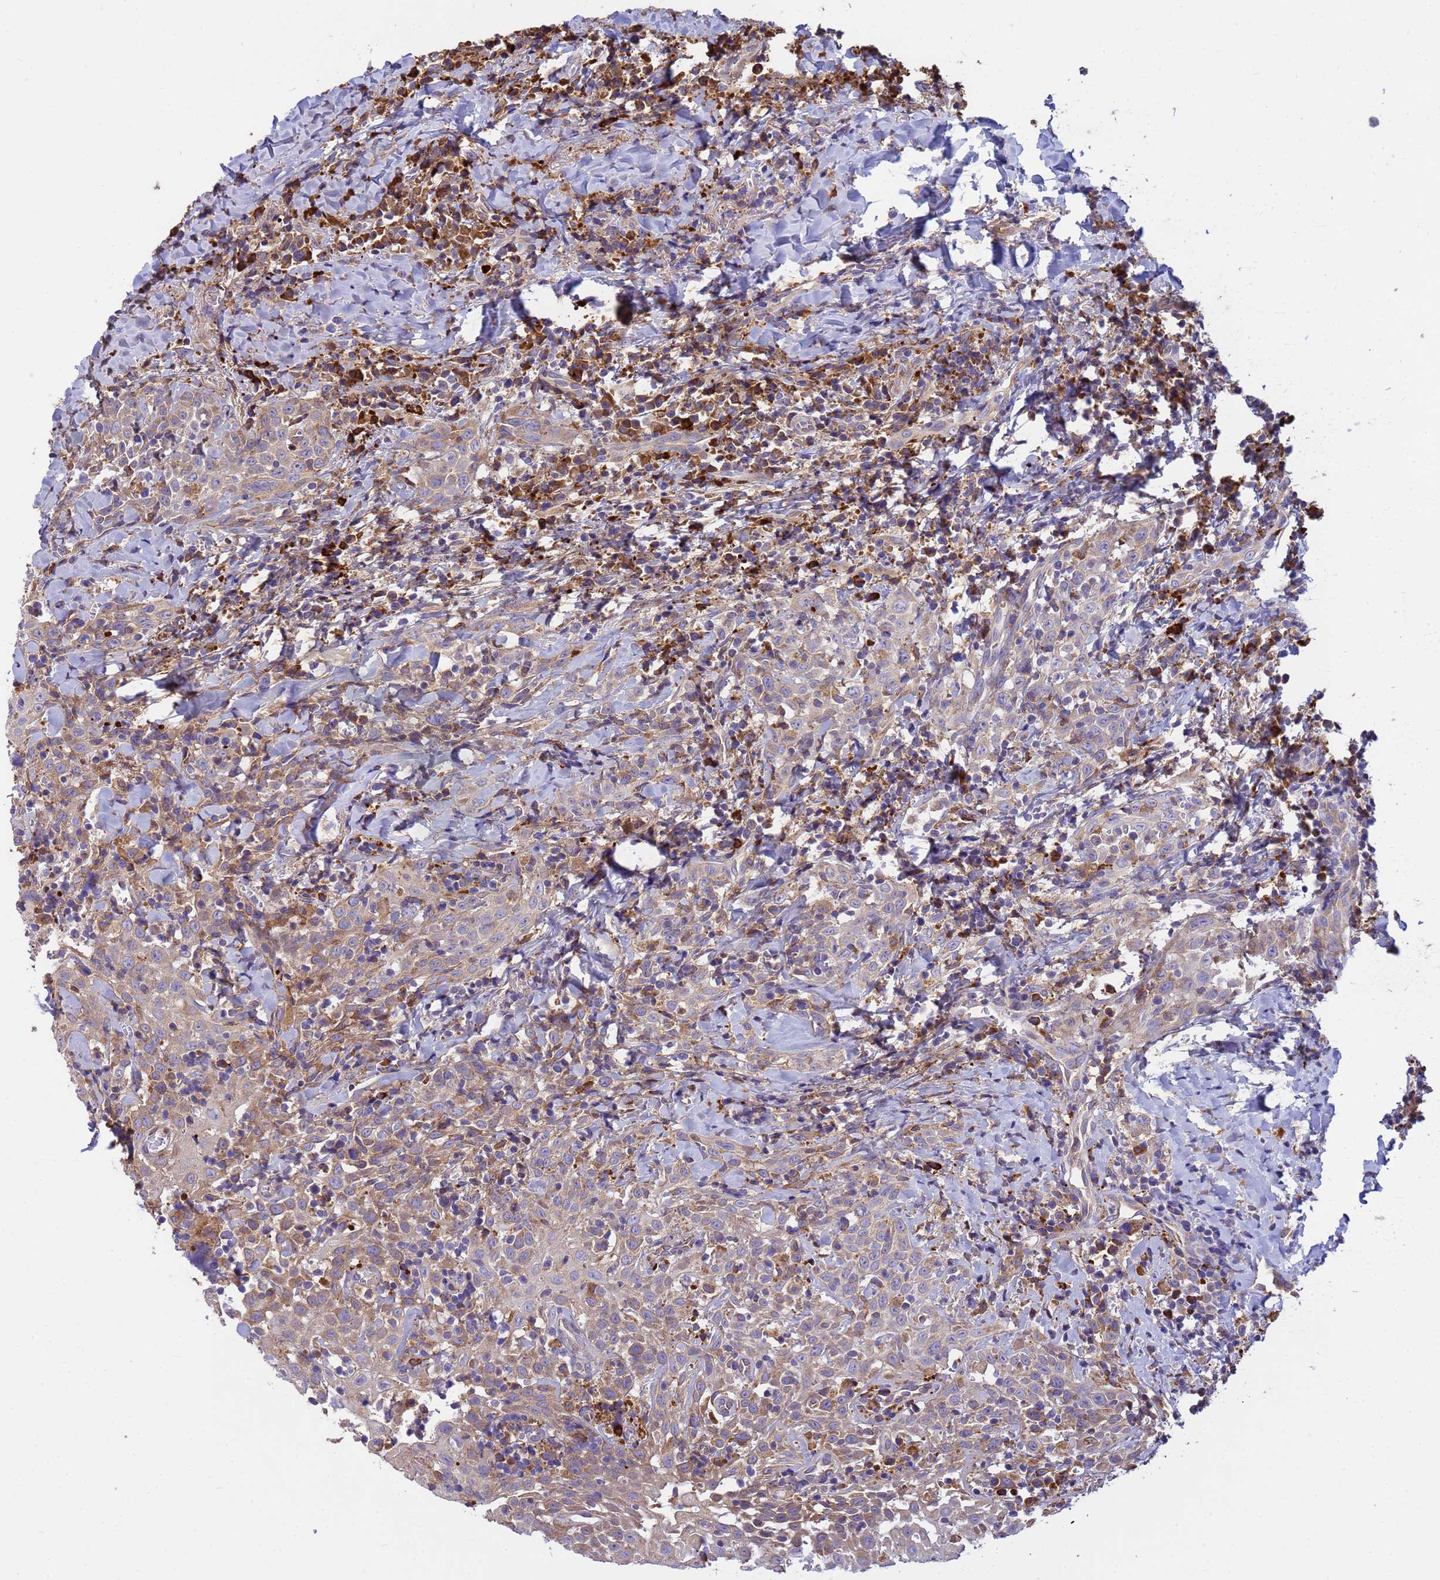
{"staining": {"intensity": "moderate", "quantity": "<25%", "location": "cytoplasmic/membranous"}, "tissue": "head and neck cancer", "cell_type": "Tumor cells", "image_type": "cancer", "snomed": [{"axis": "morphology", "description": "Squamous cell carcinoma, NOS"}, {"axis": "topography", "description": "Head-Neck"}], "caption": "About <25% of tumor cells in head and neck cancer (squamous cell carcinoma) reveal moderate cytoplasmic/membranous protein positivity as visualized by brown immunohistochemical staining.", "gene": "THAP5", "patient": {"sex": "female", "age": 70}}